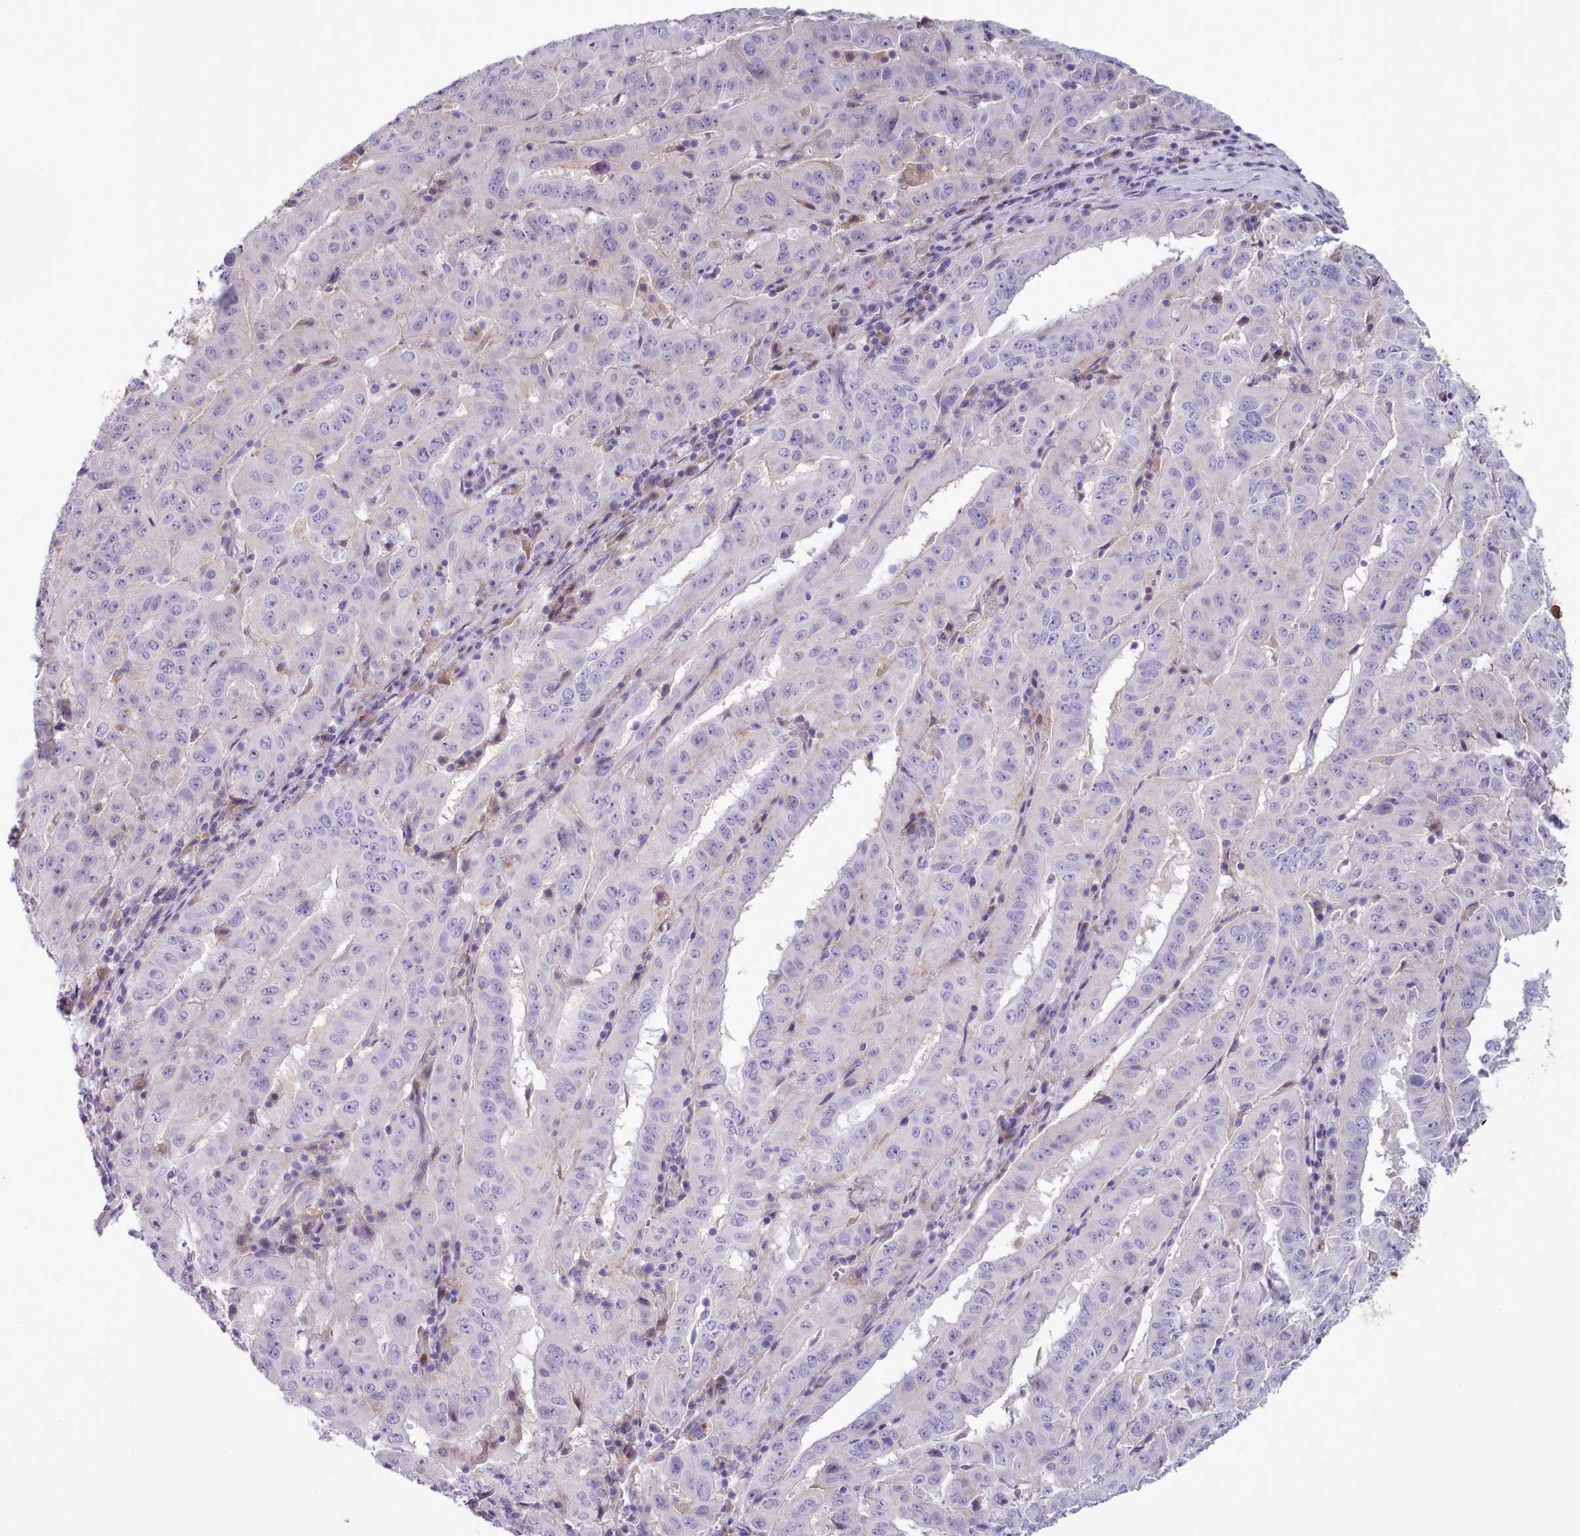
{"staining": {"intensity": "negative", "quantity": "none", "location": "none"}, "tissue": "pancreatic cancer", "cell_type": "Tumor cells", "image_type": "cancer", "snomed": [{"axis": "morphology", "description": "Adenocarcinoma, NOS"}, {"axis": "topography", "description": "Pancreas"}], "caption": "Immunohistochemical staining of human pancreatic cancer displays no significant expression in tumor cells.", "gene": "MYRFL", "patient": {"sex": "male", "age": 63}}